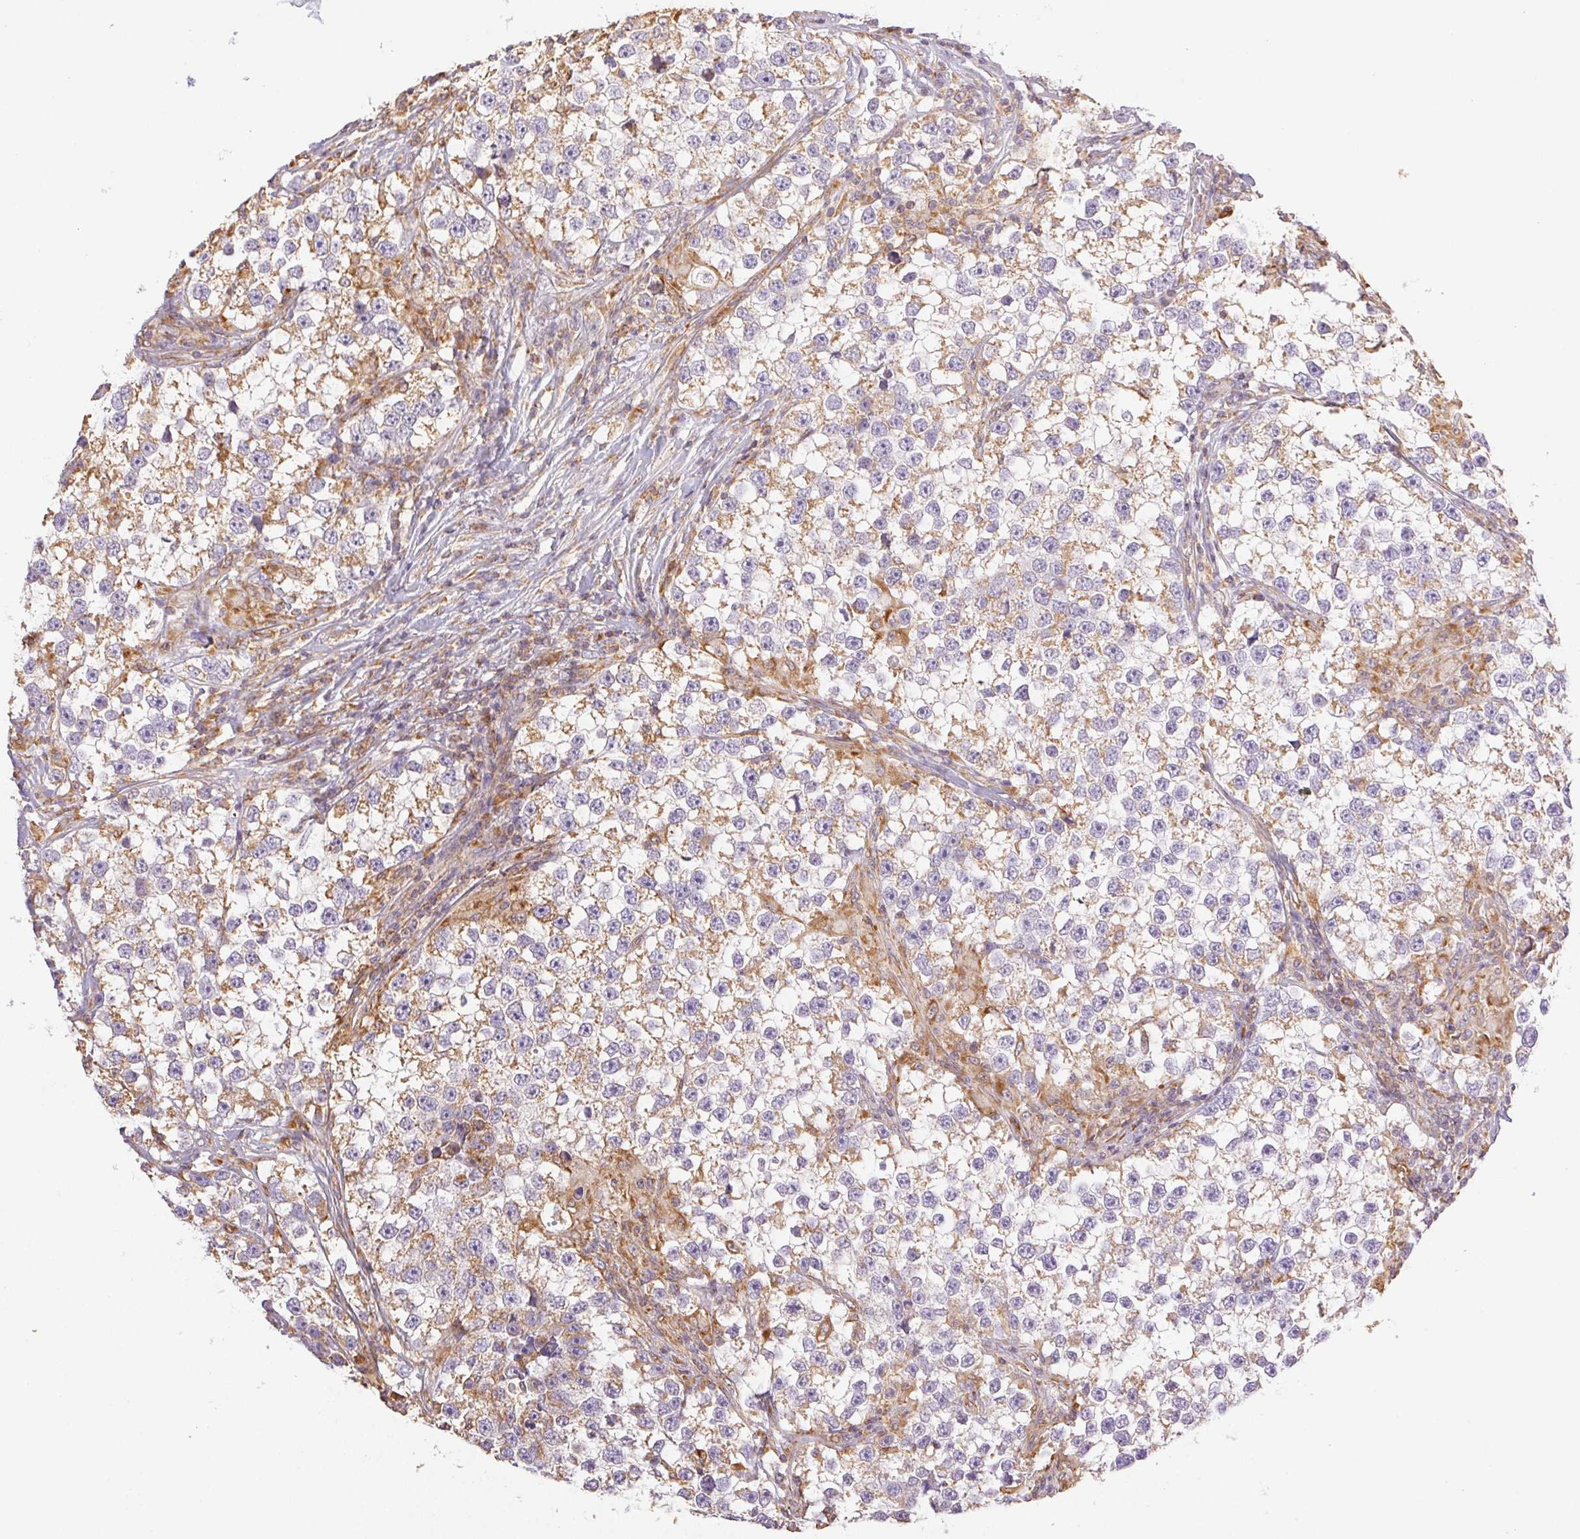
{"staining": {"intensity": "weak", "quantity": "25%-75%", "location": "cytoplasmic/membranous"}, "tissue": "testis cancer", "cell_type": "Tumor cells", "image_type": "cancer", "snomed": [{"axis": "morphology", "description": "Seminoma, NOS"}, {"axis": "topography", "description": "Testis"}], "caption": "Tumor cells show low levels of weak cytoplasmic/membranous staining in about 25%-75% of cells in human testis seminoma.", "gene": "ENTREP1", "patient": {"sex": "male", "age": 46}}